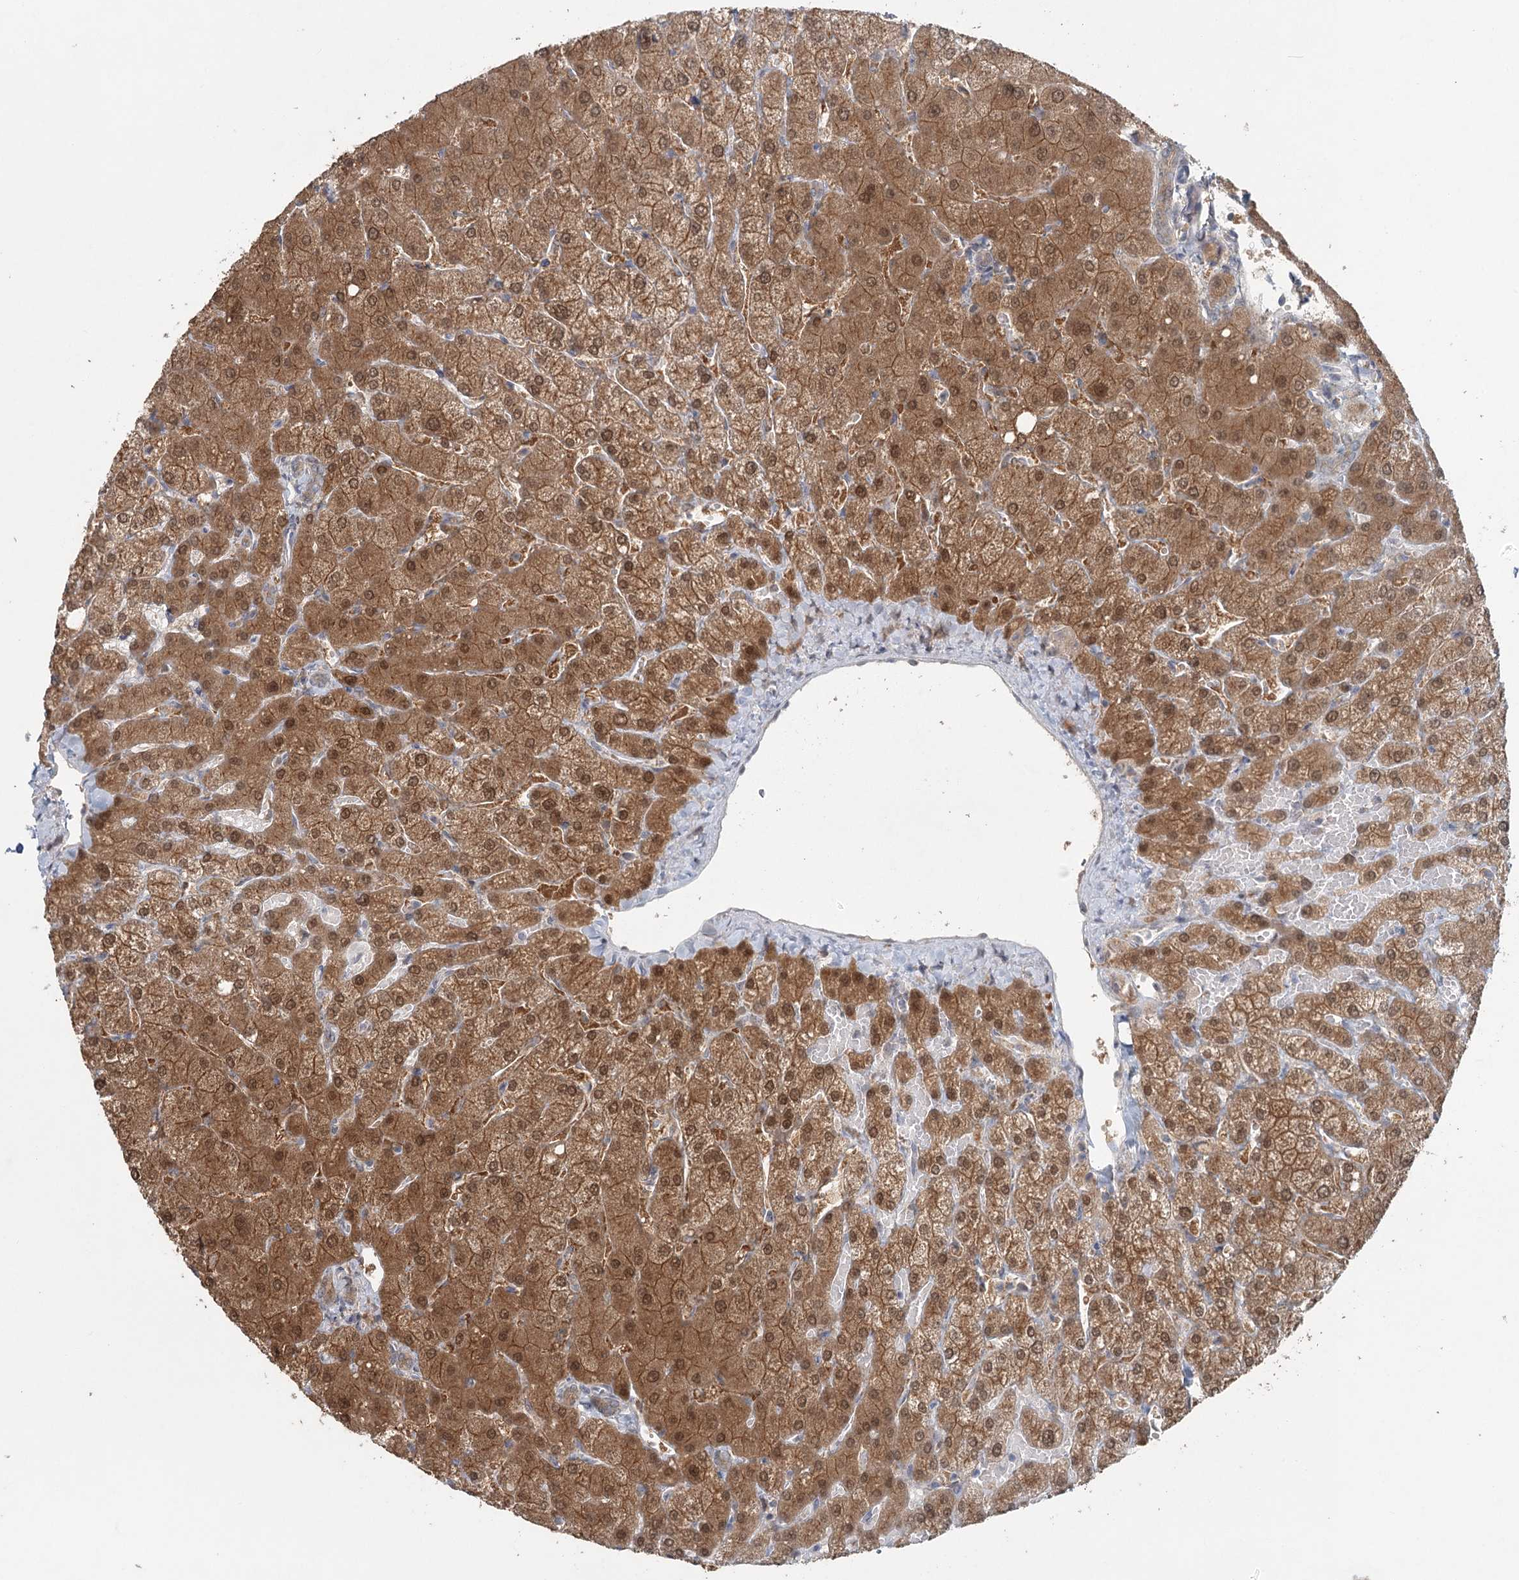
{"staining": {"intensity": "negative", "quantity": "none", "location": "none"}, "tissue": "liver", "cell_type": "Cholangiocytes", "image_type": "normal", "snomed": [{"axis": "morphology", "description": "Normal tissue, NOS"}, {"axis": "topography", "description": "Liver"}], "caption": "This is a image of IHC staining of benign liver, which shows no staining in cholangiocytes. (Stains: DAB immunohistochemistry (IHC) with hematoxylin counter stain, Microscopy: brightfield microscopy at high magnification).", "gene": "ADK", "patient": {"sex": "female", "age": 54}}